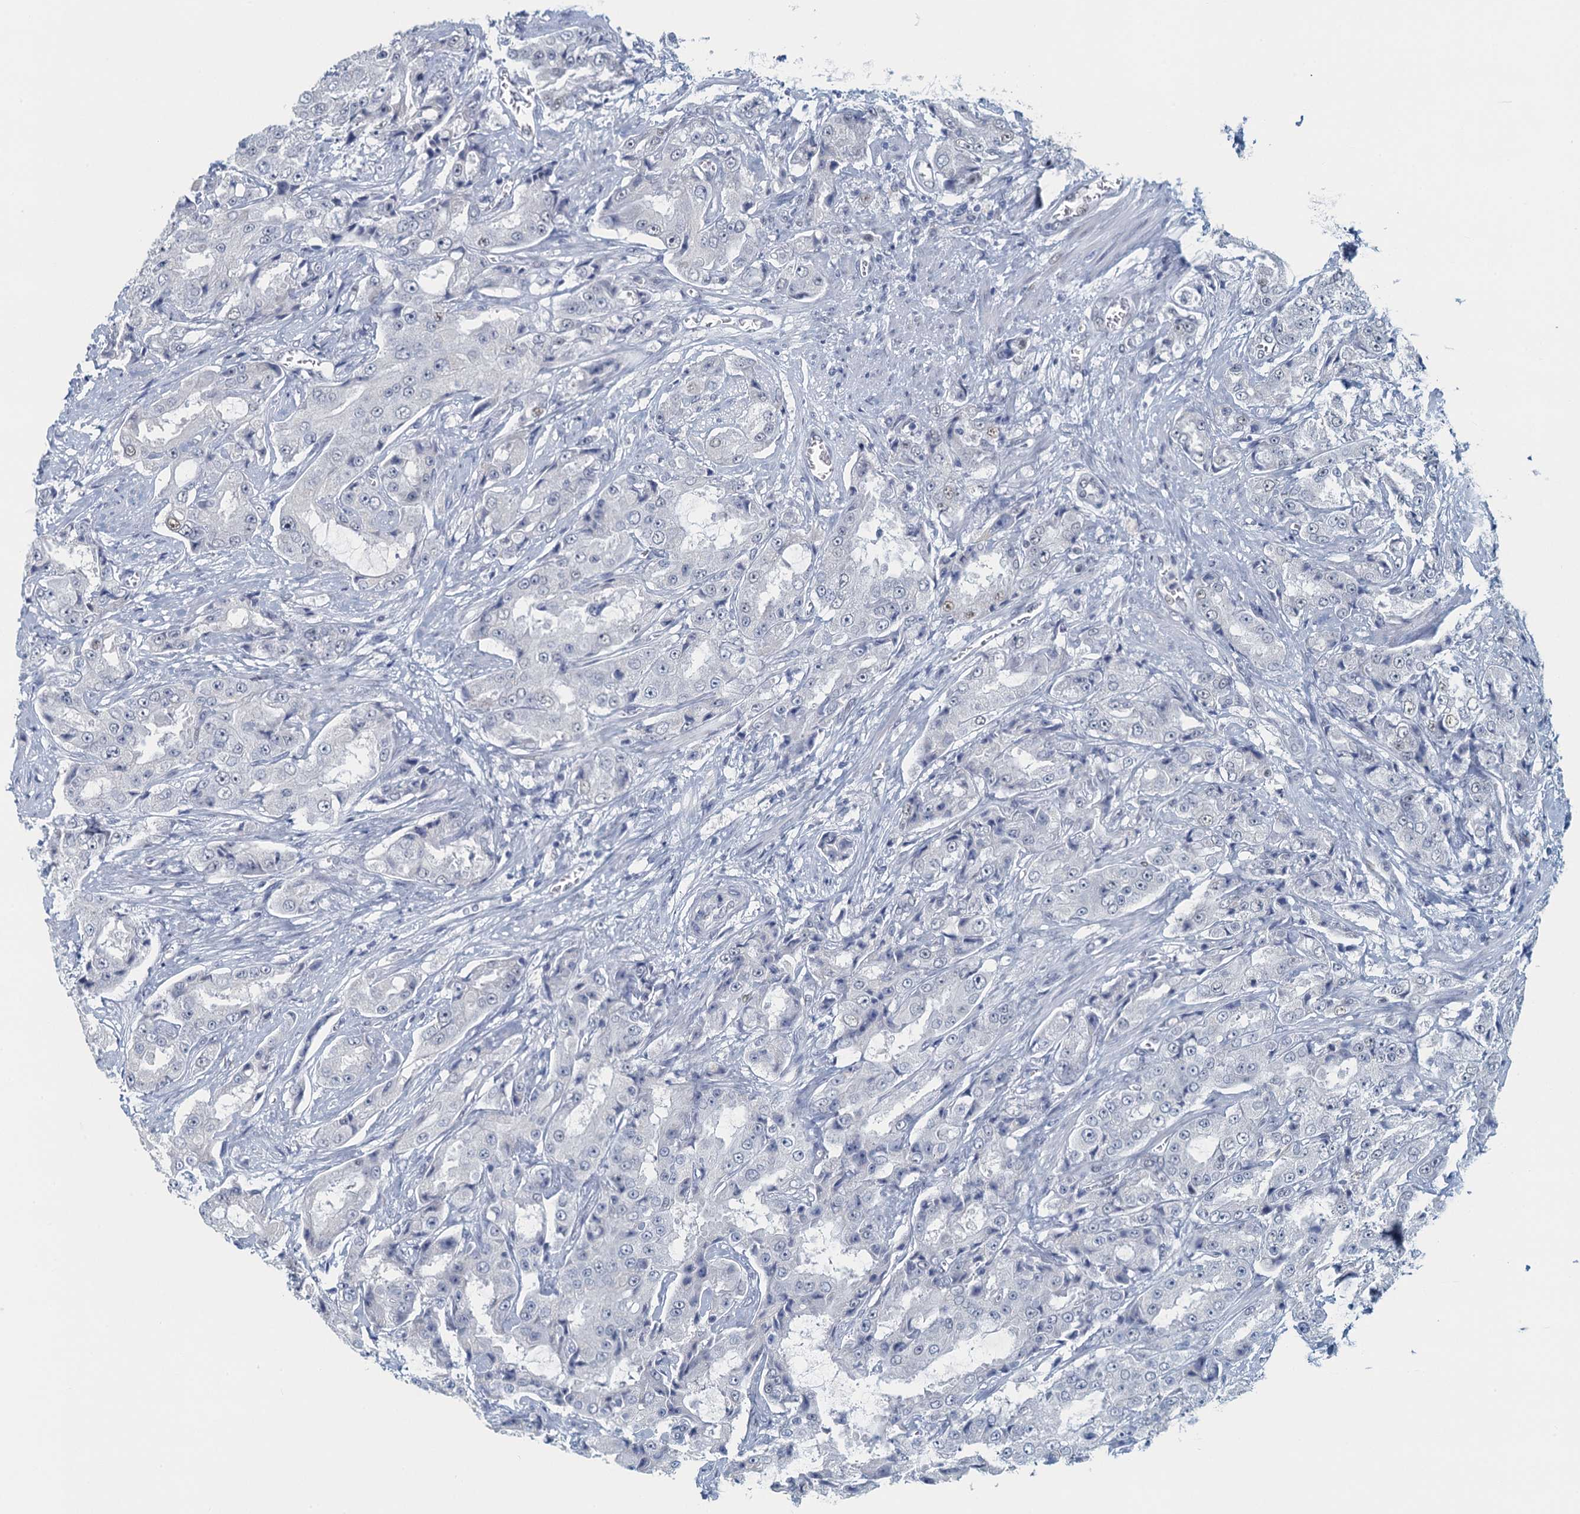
{"staining": {"intensity": "negative", "quantity": "none", "location": "none"}, "tissue": "prostate cancer", "cell_type": "Tumor cells", "image_type": "cancer", "snomed": [{"axis": "morphology", "description": "Adenocarcinoma, High grade"}, {"axis": "topography", "description": "Prostate"}], "caption": "This is a micrograph of IHC staining of prostate cancer (high-grade adenocarcinoma), which shows no positivity in tumor cells.", "gene": "TTLL9", "patient": {"sex": "male", "age": 73}}